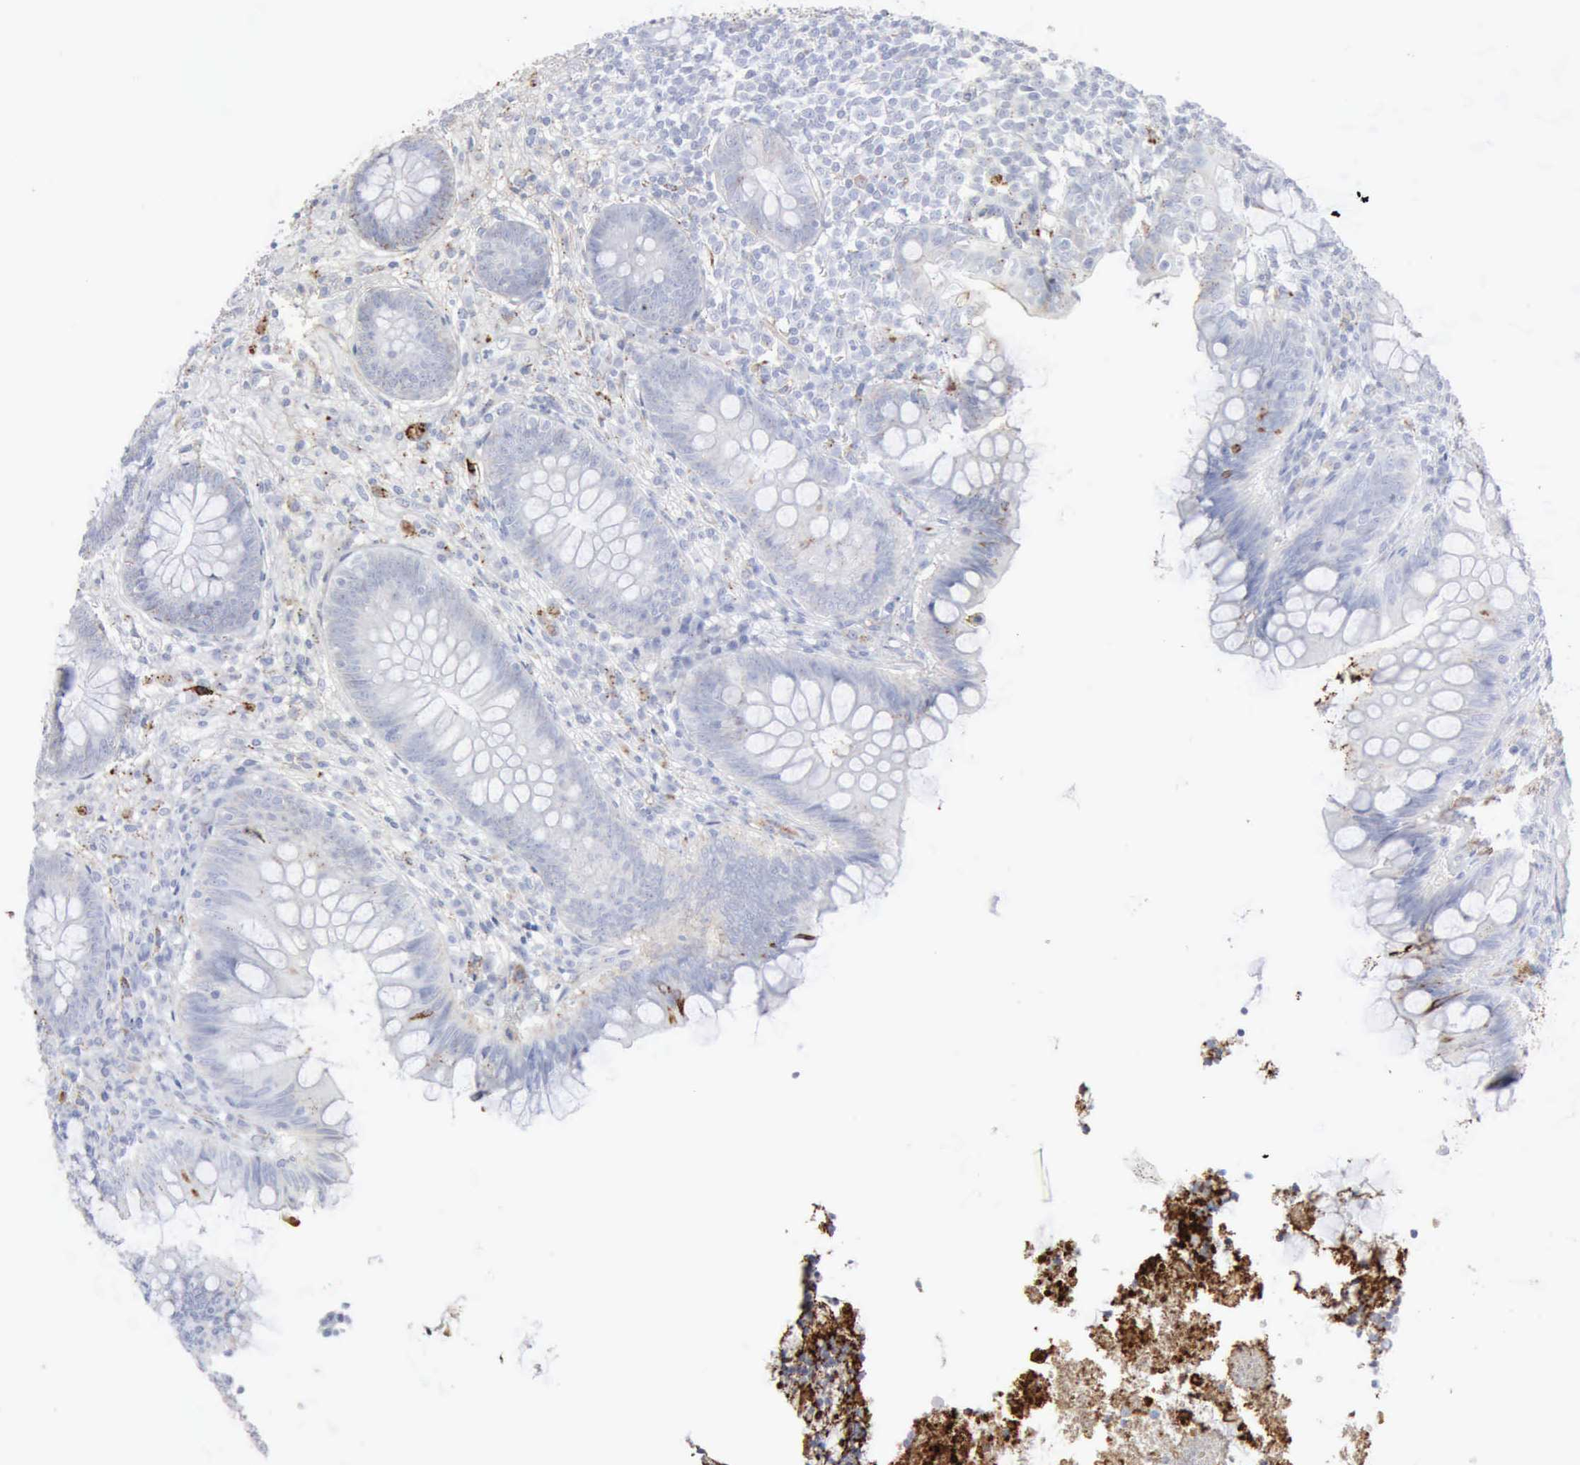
{"staining": {"intensity": "negative", "quantity": "none", "location": "none"}, "tissue": "appendix", "cell_type": "Glandular cells", "image_type": "normal", "snomed": [{"axis": "morphology", "description": "Normal tissue, NOS"}, {"axis": "topography", "description": "Appendix"}], "caption": "Protein analysis of benign appendix exhibits no significant positivity in glandular cells.", "gene": "C4BPA", "patient": {"sex": "female", "age": 66}}